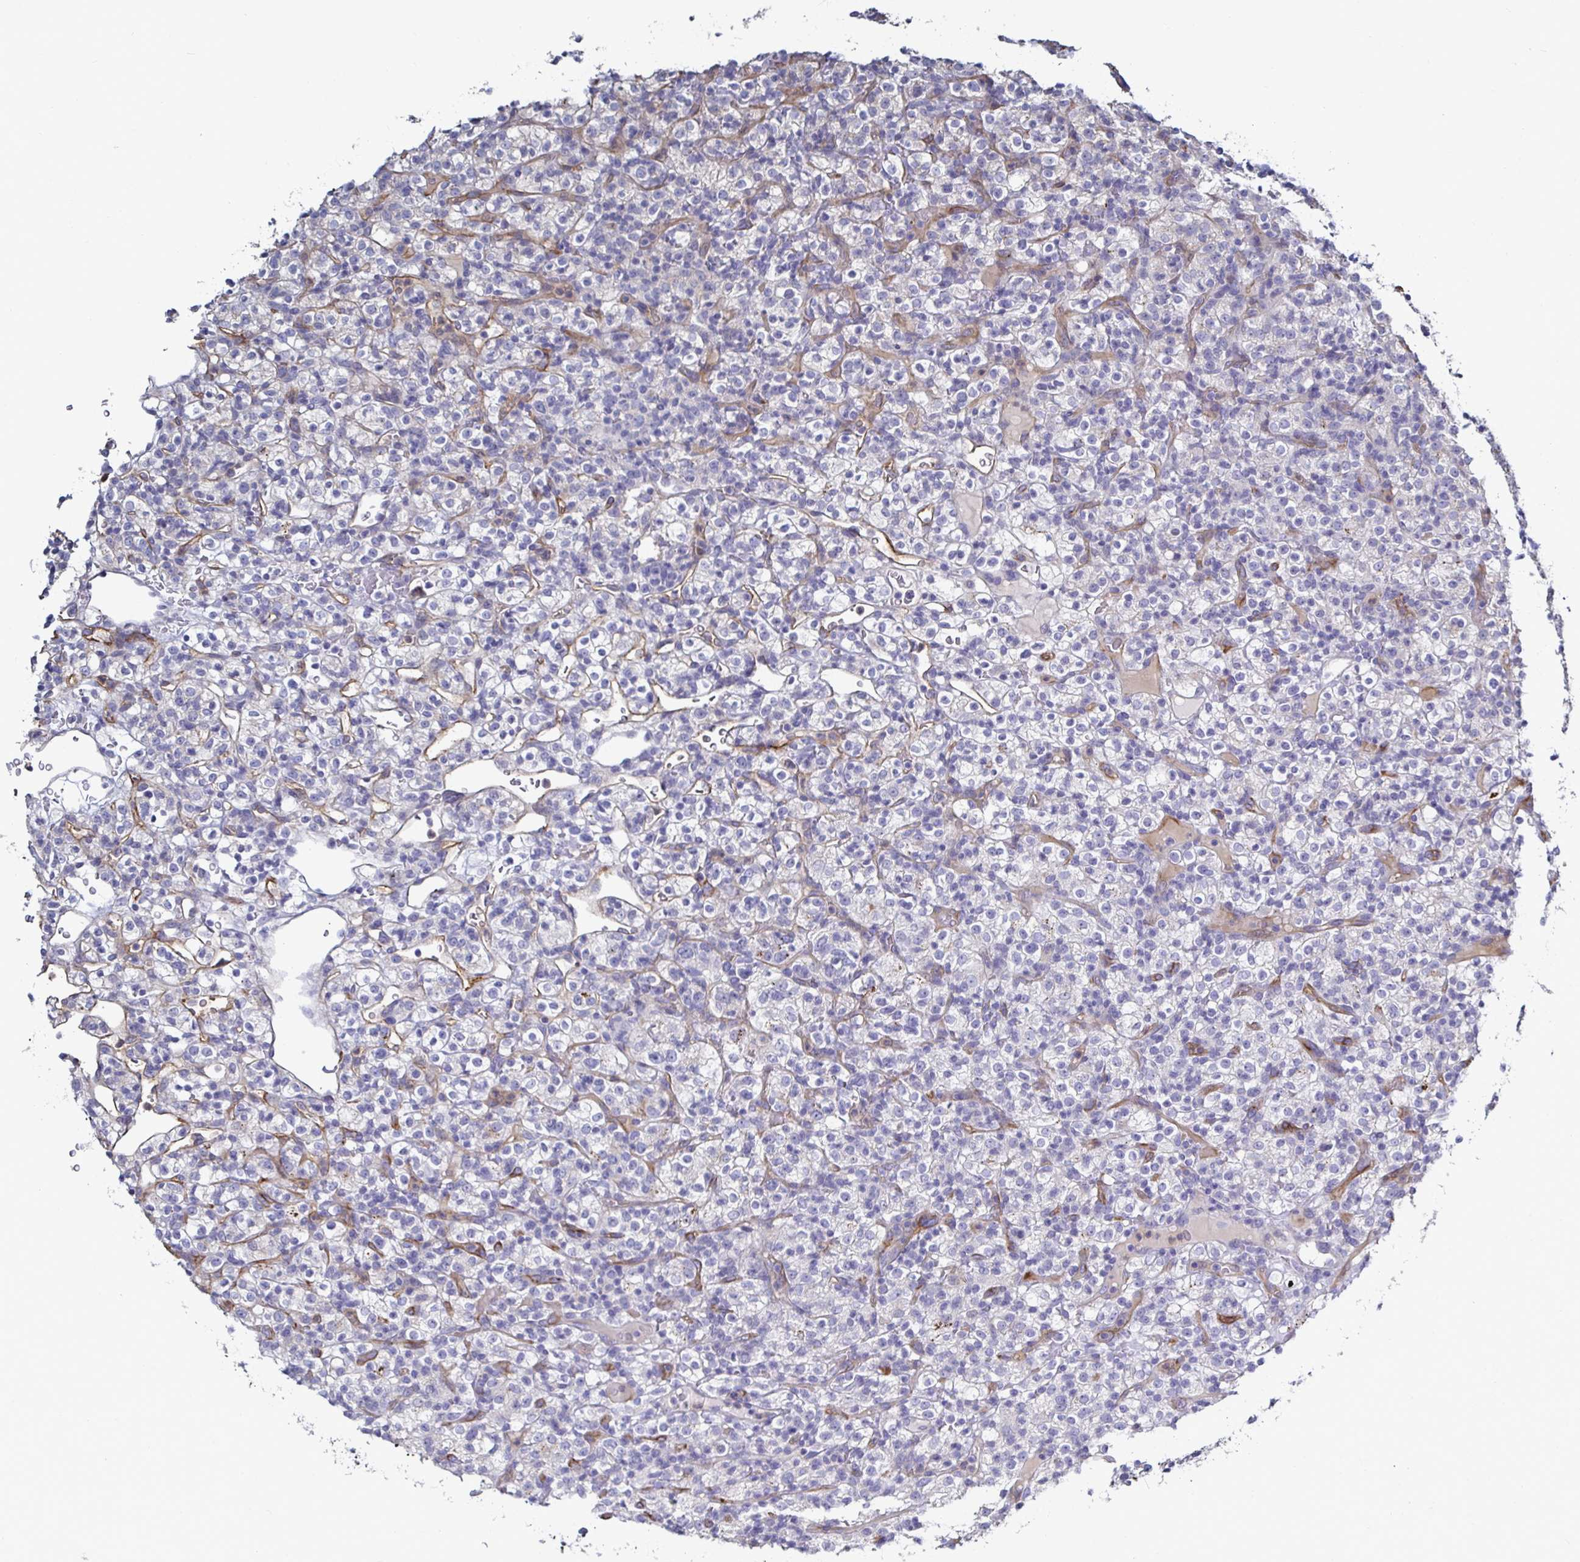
{"staining": {"intensity": "negative", "quantity": "none", "location": "none"}, "tissue": "renal cancer", "cell_type": "Tumor cells", "image_type": "cancer", "snomed": [{"axis": "morphology", "description": "Normal tissue, NOS"}, {"axis": "morphology", "description": "Adenocarcinoma, NOS"}, {"axis": "topography", "description": "Kidney"}], "caption": "This is an immunohistochemistry (IHC) micrograph of human renal cancer. There is no positivity in tumor cells.", "gene": "ACSBG2", "patient": {"sex": "female", "age": 72}}